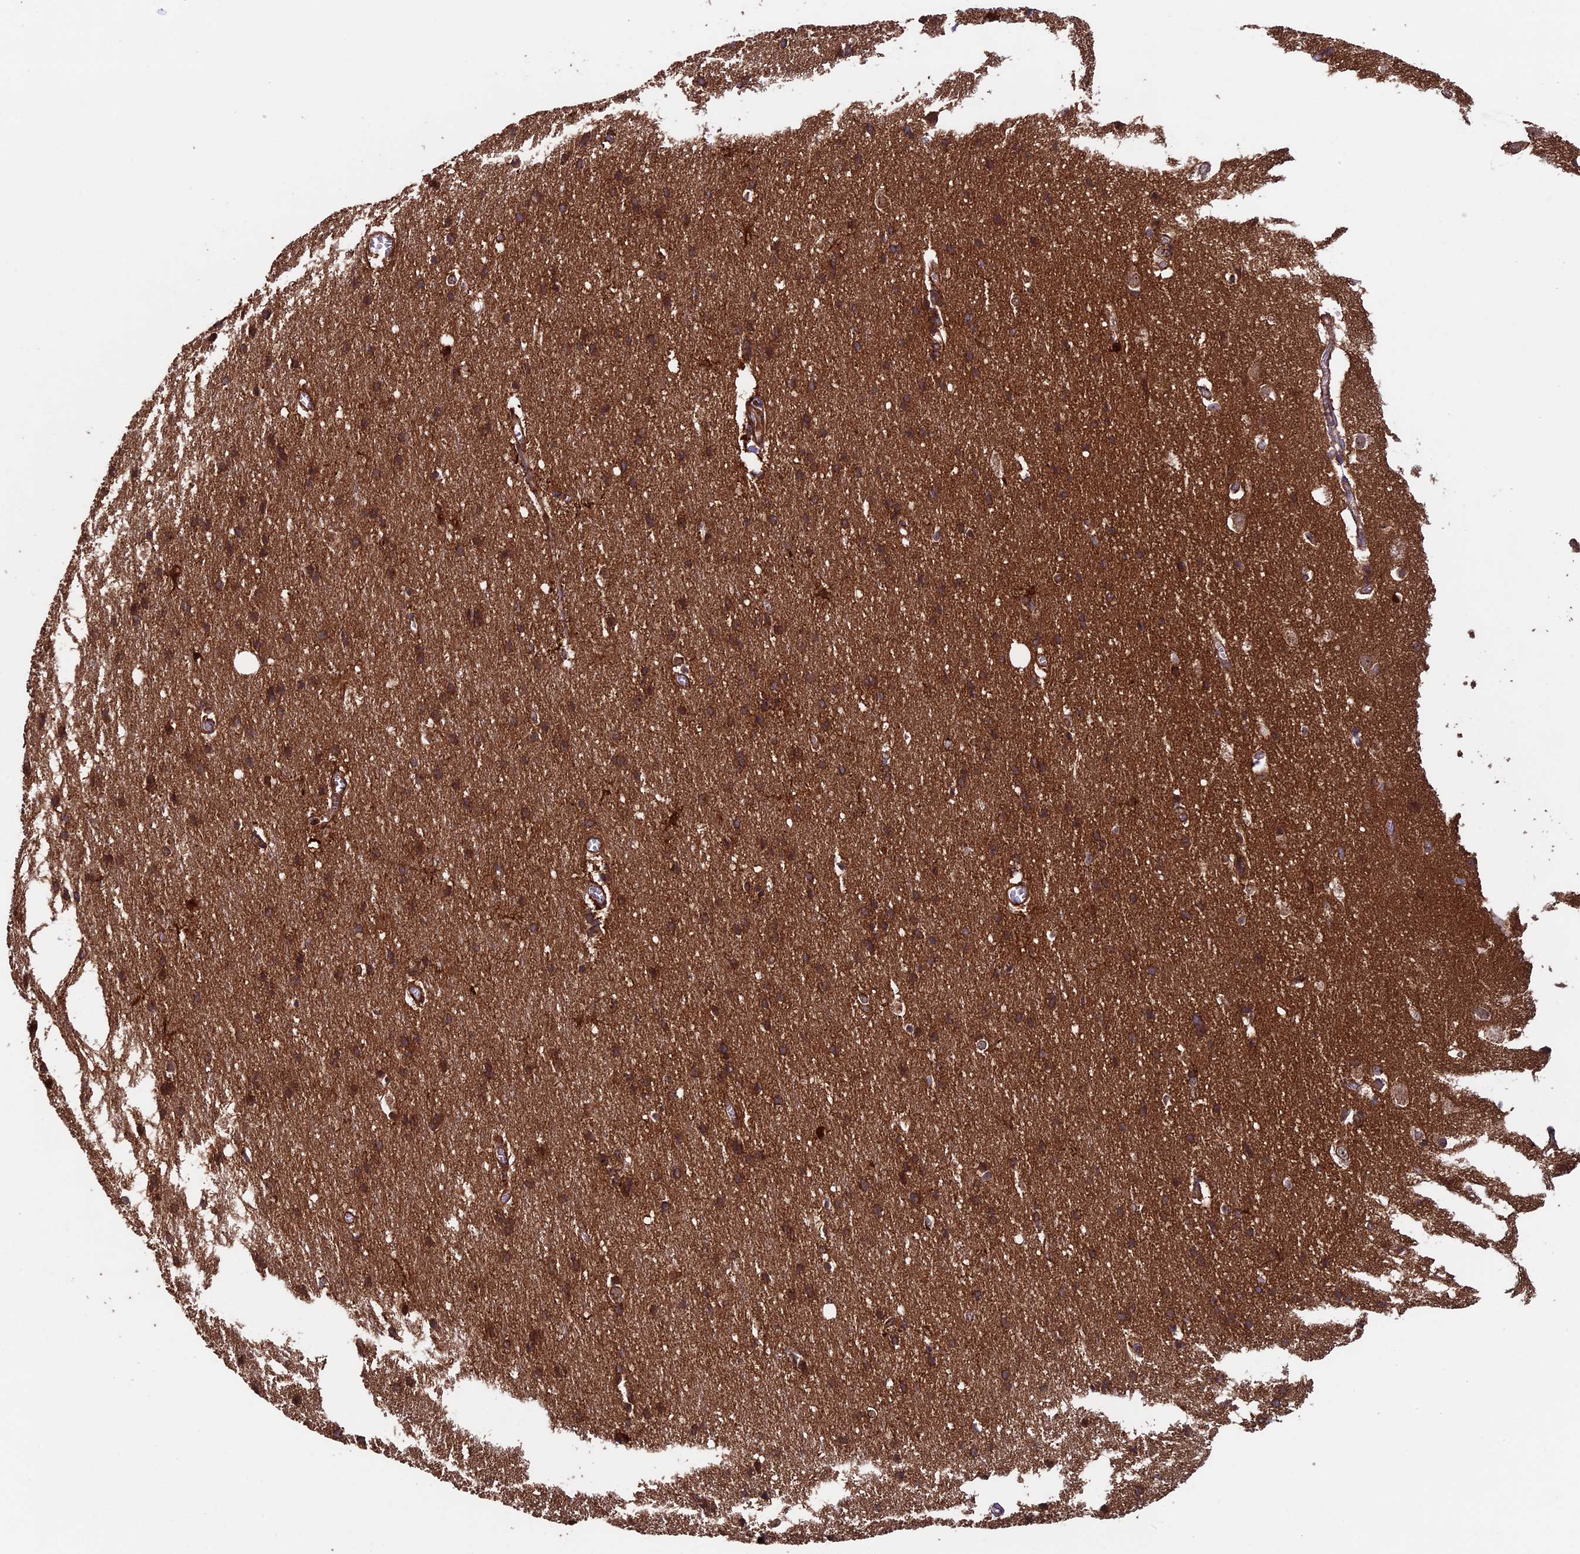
{"staining": {"intensity": "strong", "quantity": ">75%", "location": "cytoplasmic/membranous"}, "tissue": "cerebral cortex", "cell_type": "Endothelial cells", "image_type": "normal", "snomed": [{"axis": "morphology", "description": "Normal tissue, NOS"}, {"axis": "topography", "description": "Cerebral cortex"}], "caption": "Immunohistochemical staining of unremarkable cerebral cortex reveals high levels of strong cytoplasmic/membranous positivity in approximately >75% of endothelial cells.", "gene": "CCDC8", "patient": {"sex": "male", "age": 54}}